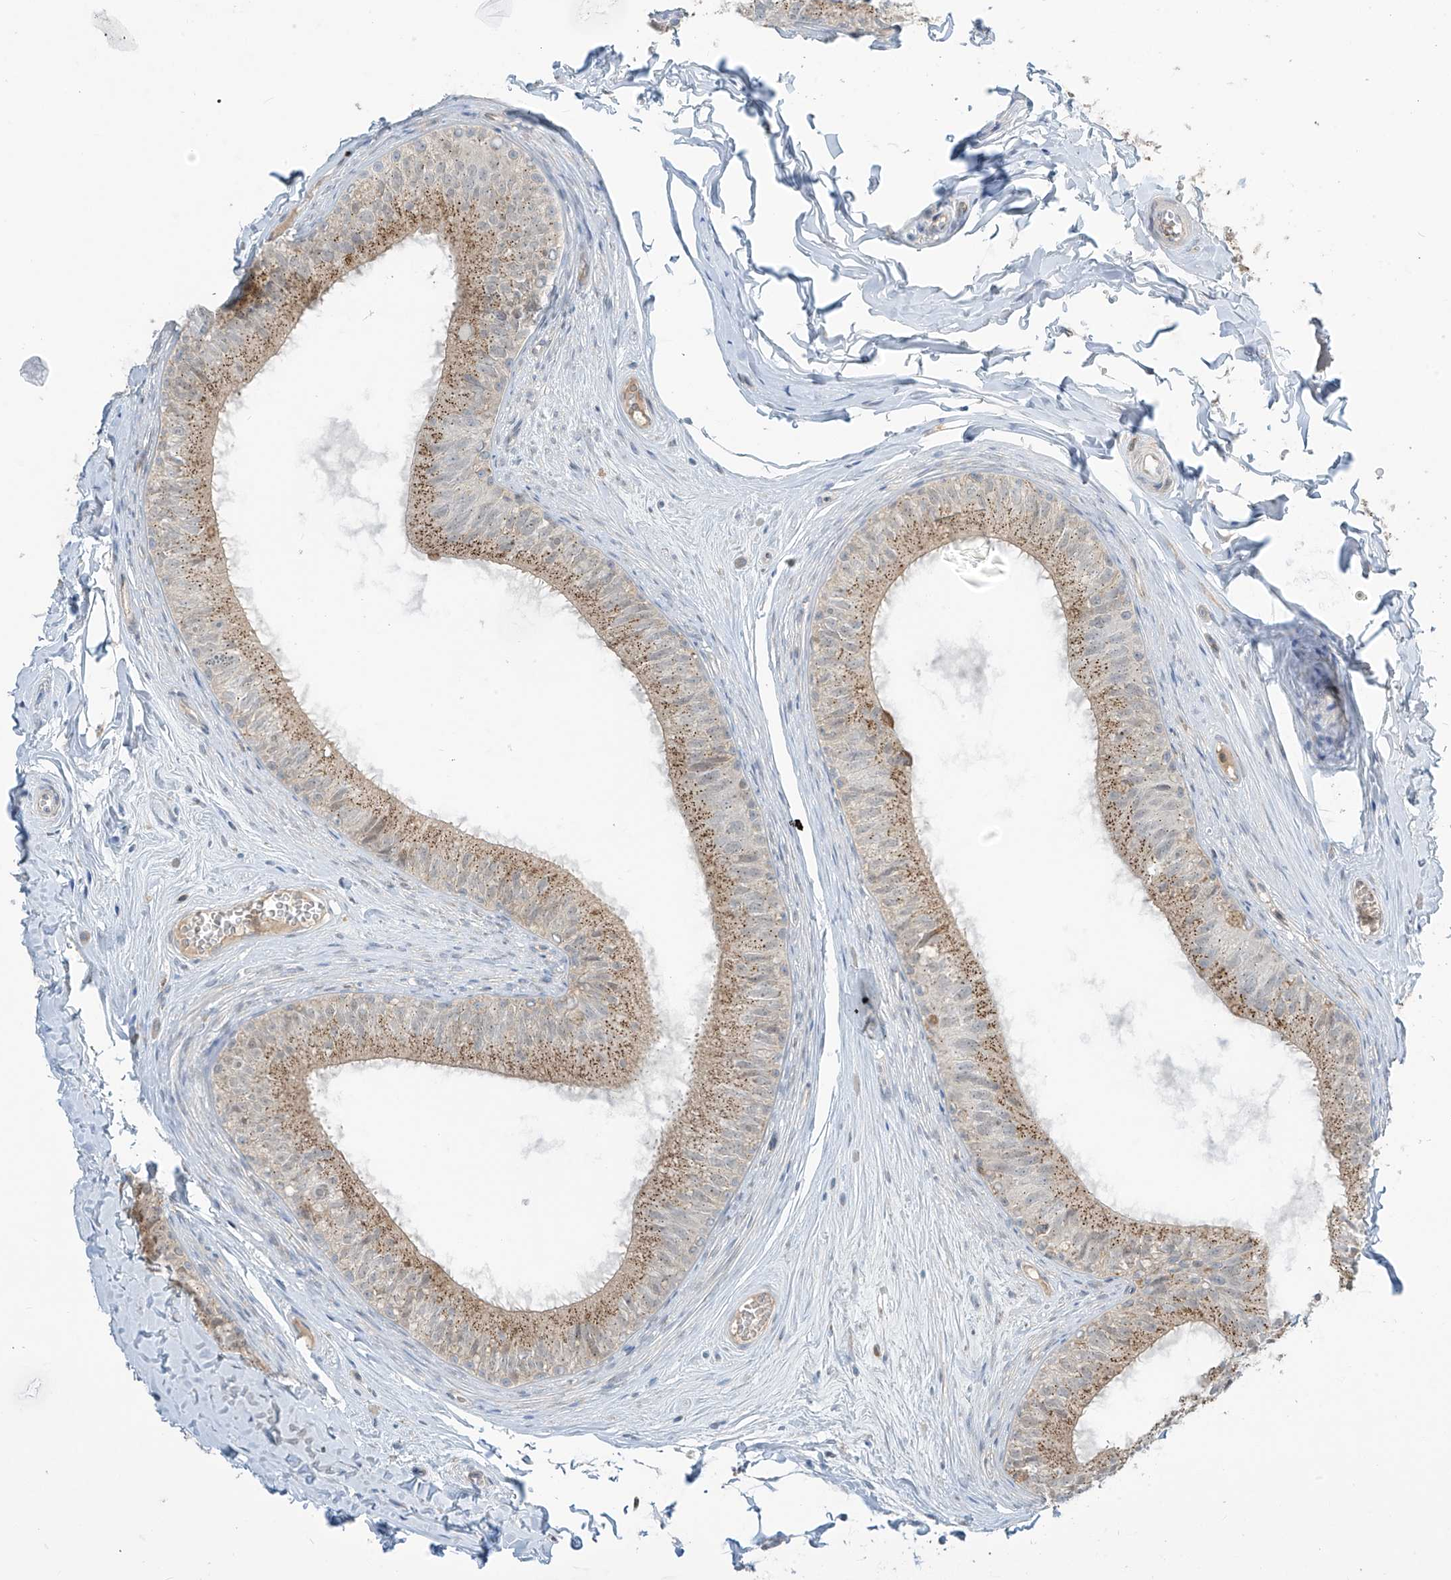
{"staining": {"intensity": "moderate", "quantity": ">75%", "location": "cytoplasmic/membranous"}, "tissue": "epididymis", "cell_type": "Glandular cells", "image_type": "normal", "snomed": [{"axis": "morphology", "description": "Normal tissue, NOS"}, {"axis": "morphology", "description": "Seminoma in situ"}, {"axis": "topography", "description": "Testis"}, {"axis": "topography", "description": "Epididymis"}], "caption": "Immunohistochemistry of normal human epididymis reveals medium levels of moderate cytoplasmic/membranous positivity in approximately >75% of glandular cells.", "gene": "PARVG", "patient": {"sex": "male", "age": 28}}